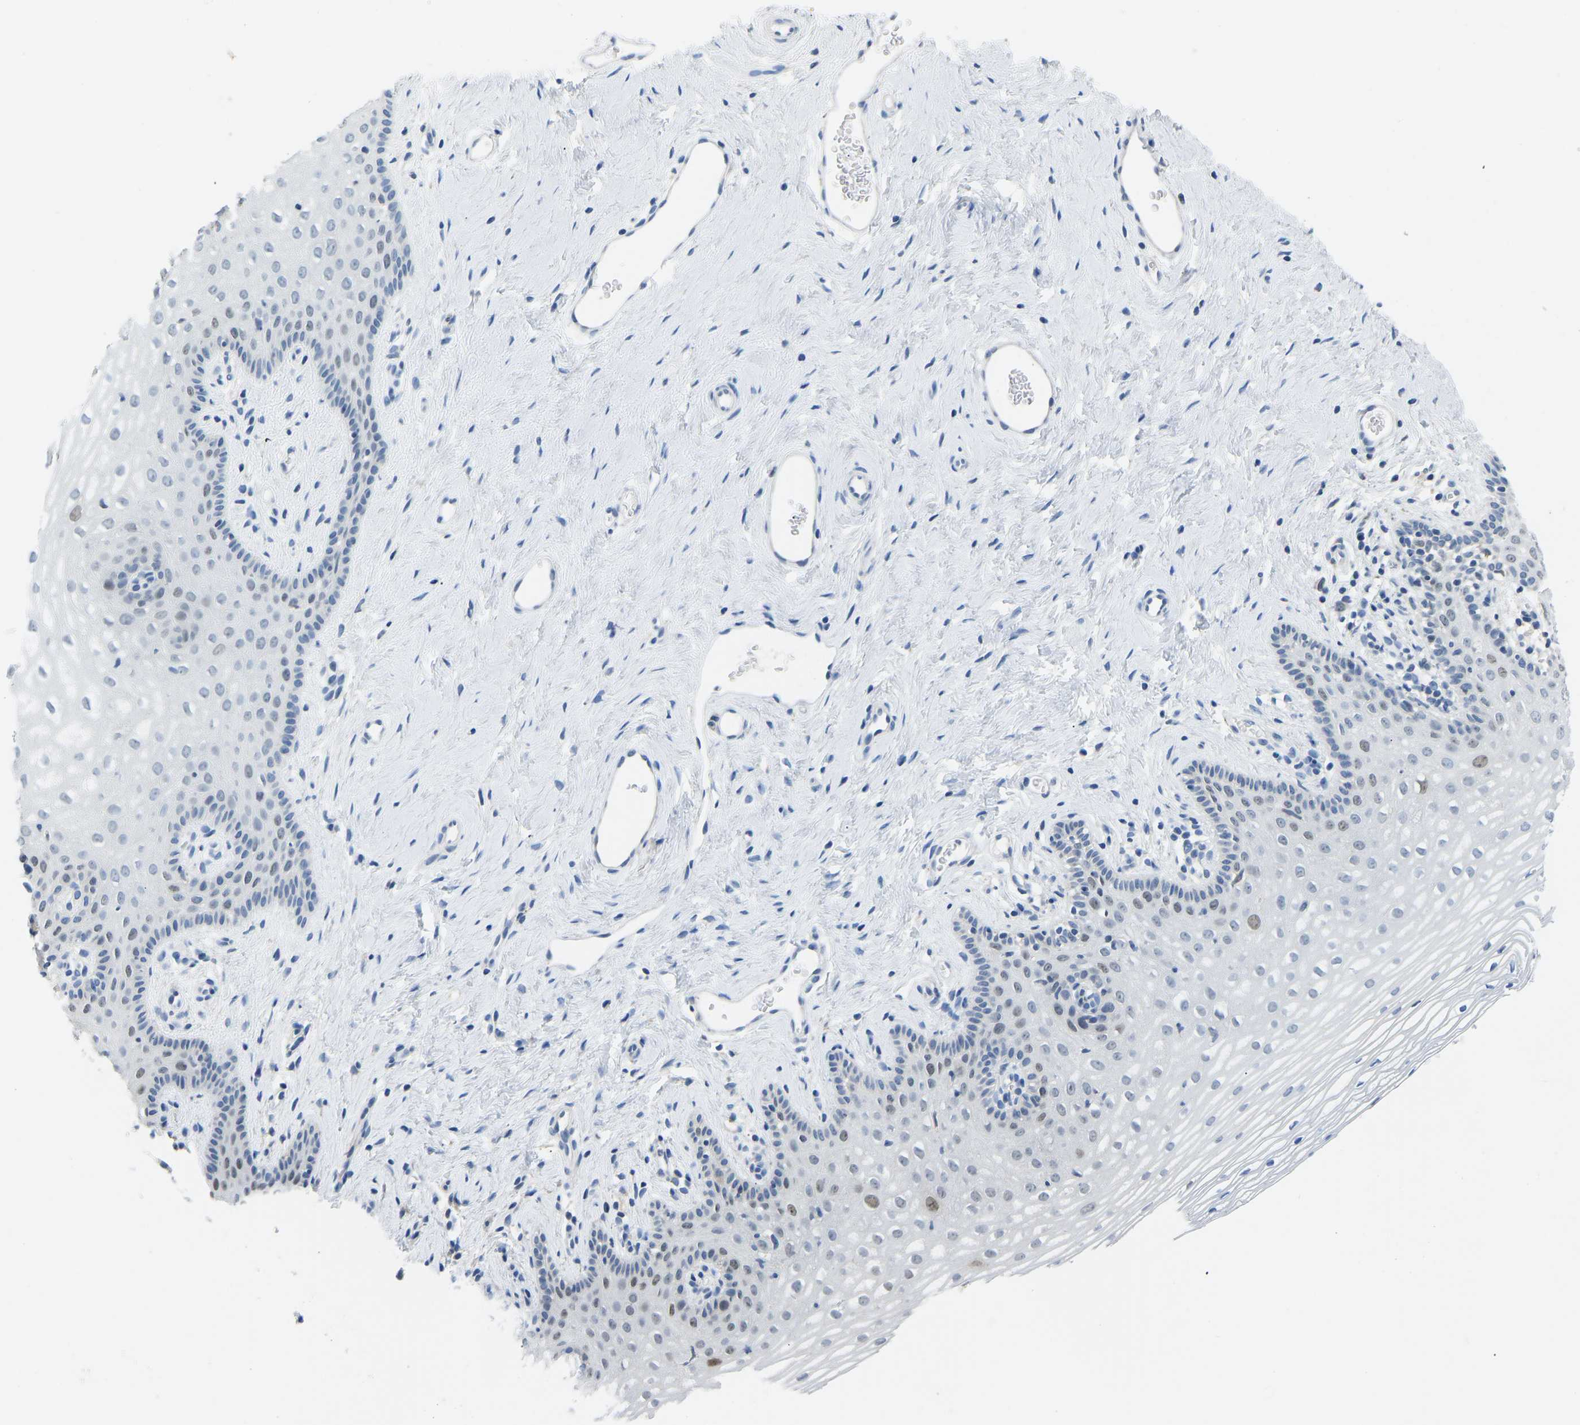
{"staining": {"intensity": "weak", "quantity": "<25%", "location": "nuclear"}, "tissue": "vagina", "cell_type": "Squamous epithelial cells", "image_type": "normal", "snomed": [{"axis": "morphology", "description": "Normal tissue, NOS"}, {"axis": "topography", "description": "Vagina"}], "caption": "IHC histopathology image of unremarkable human vagina stained for a protein (brown), which reveals no positivity in squamous epithelial cells. (DAB (3,3'-diaminobenzidine) immunohistochemistry (IHC), high magnification).", "gene": "VRK1", "patient": {"sex": "female", "age": 32}}